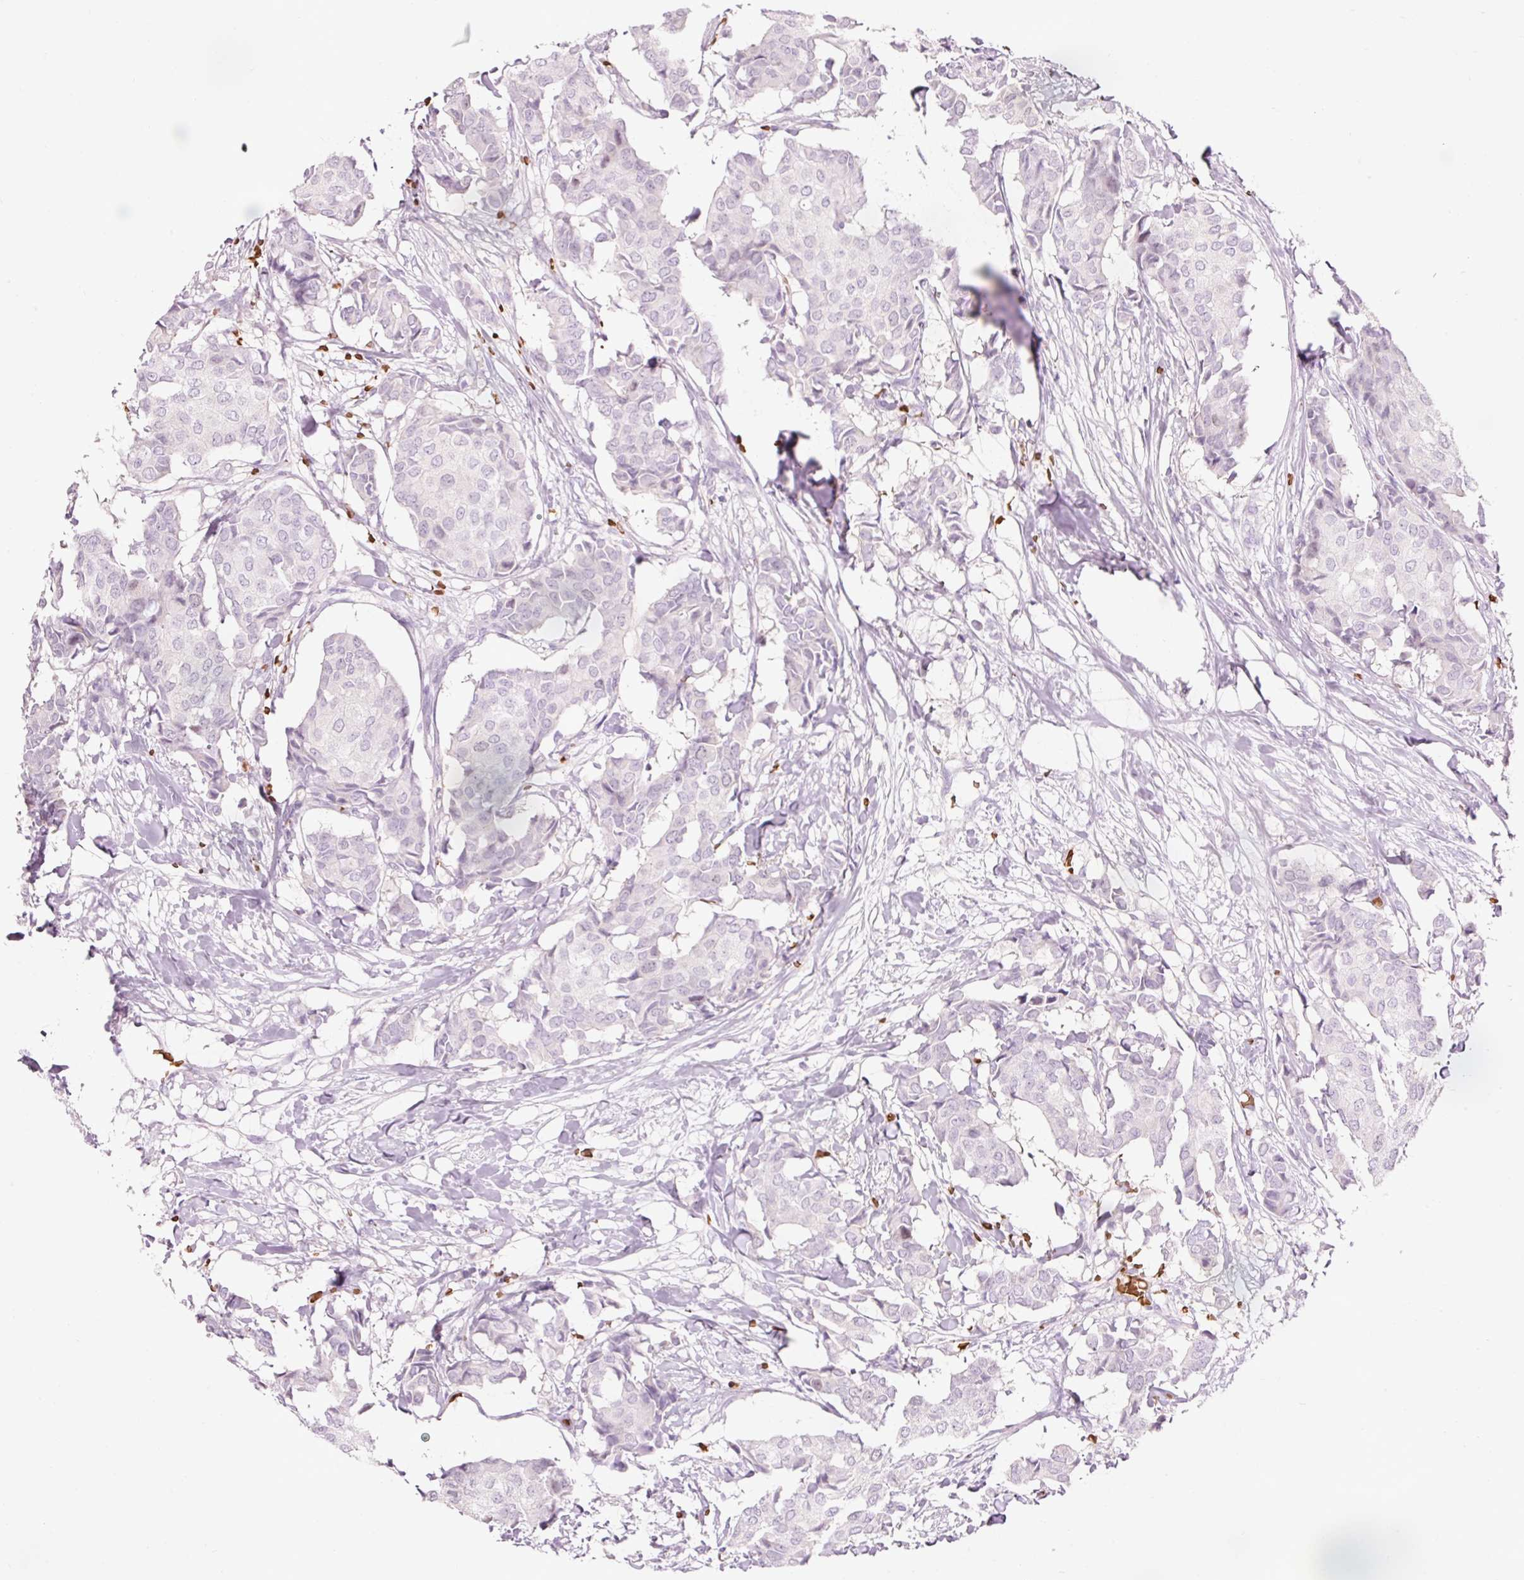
{"staining": {"intensity": "negative", "quantity": "none", "location": "none"}, "tissue": "breast cancer", "cell_type": "Tumor cells", "image_type": "cancer", "snomed": [{"axis": "morphology", "description": "Duct carcinoma"}, {"axis": "topography", "description": "Breast"}], "caption": "This is an immunohistochemistry (IHC) photomicrograph of intraductal carcinoma (breast). There is no positivity in tumor cells.", "gene": "DHRS11", "patient": {"sex": "female", "age": 75}}